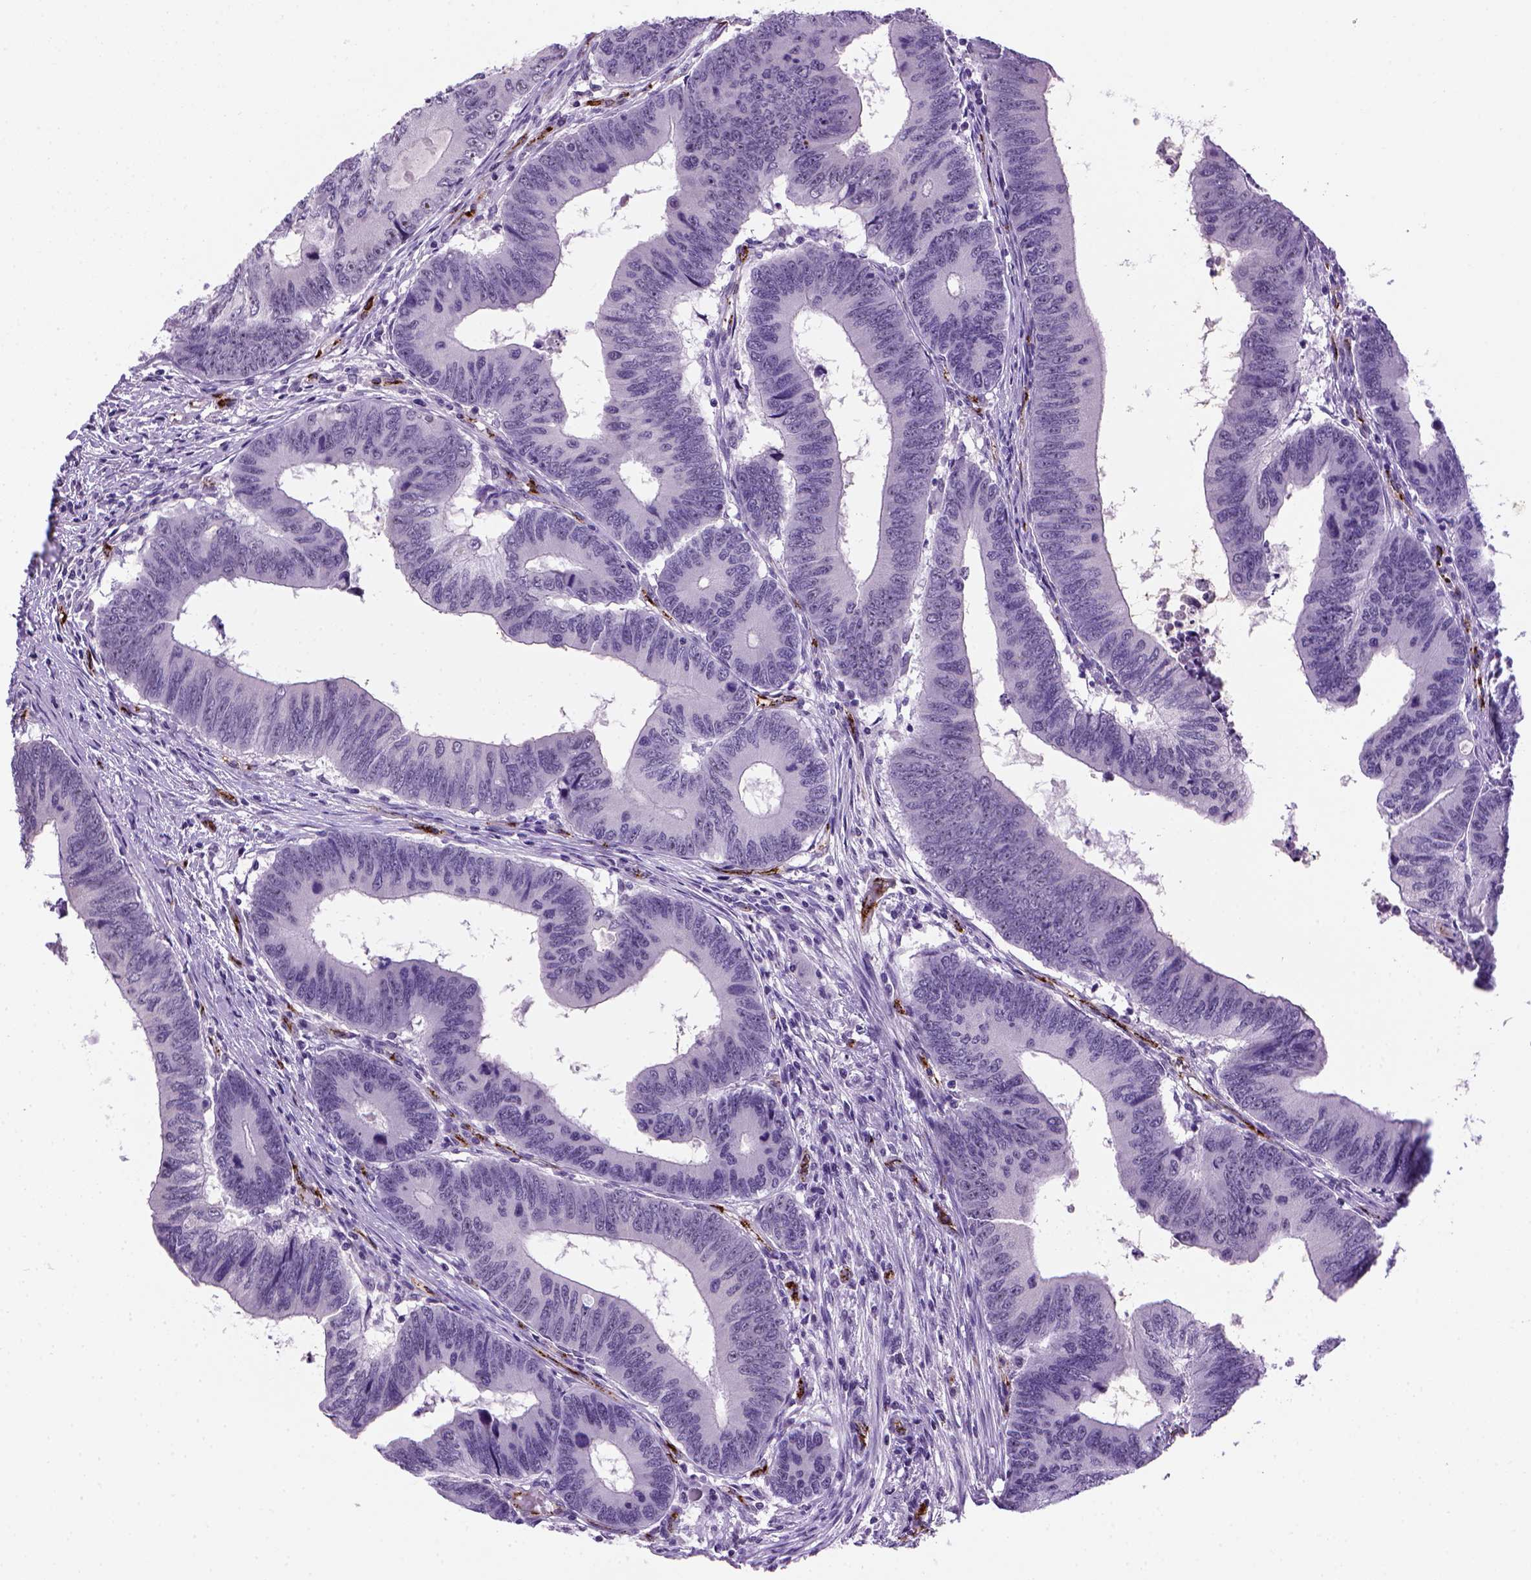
{"staining": {"intensity": "negative", "quantity": "none", "location": "none"}, "tissue": "colorectal cancer", "cell_type": "Tumor cells", "image_type": "cancer", "snomed": [{"axis": "morphology", "description": "Adenocarcinoma, NOS"}, {"axis": "topography", "description": "Colon"}], "caption": "Colorectal cancer was stained to show a protein in brown. There is no significant positivity in tumor cells.", "gene": "VWF", "patient": {"sex": "male", "age": 53}}